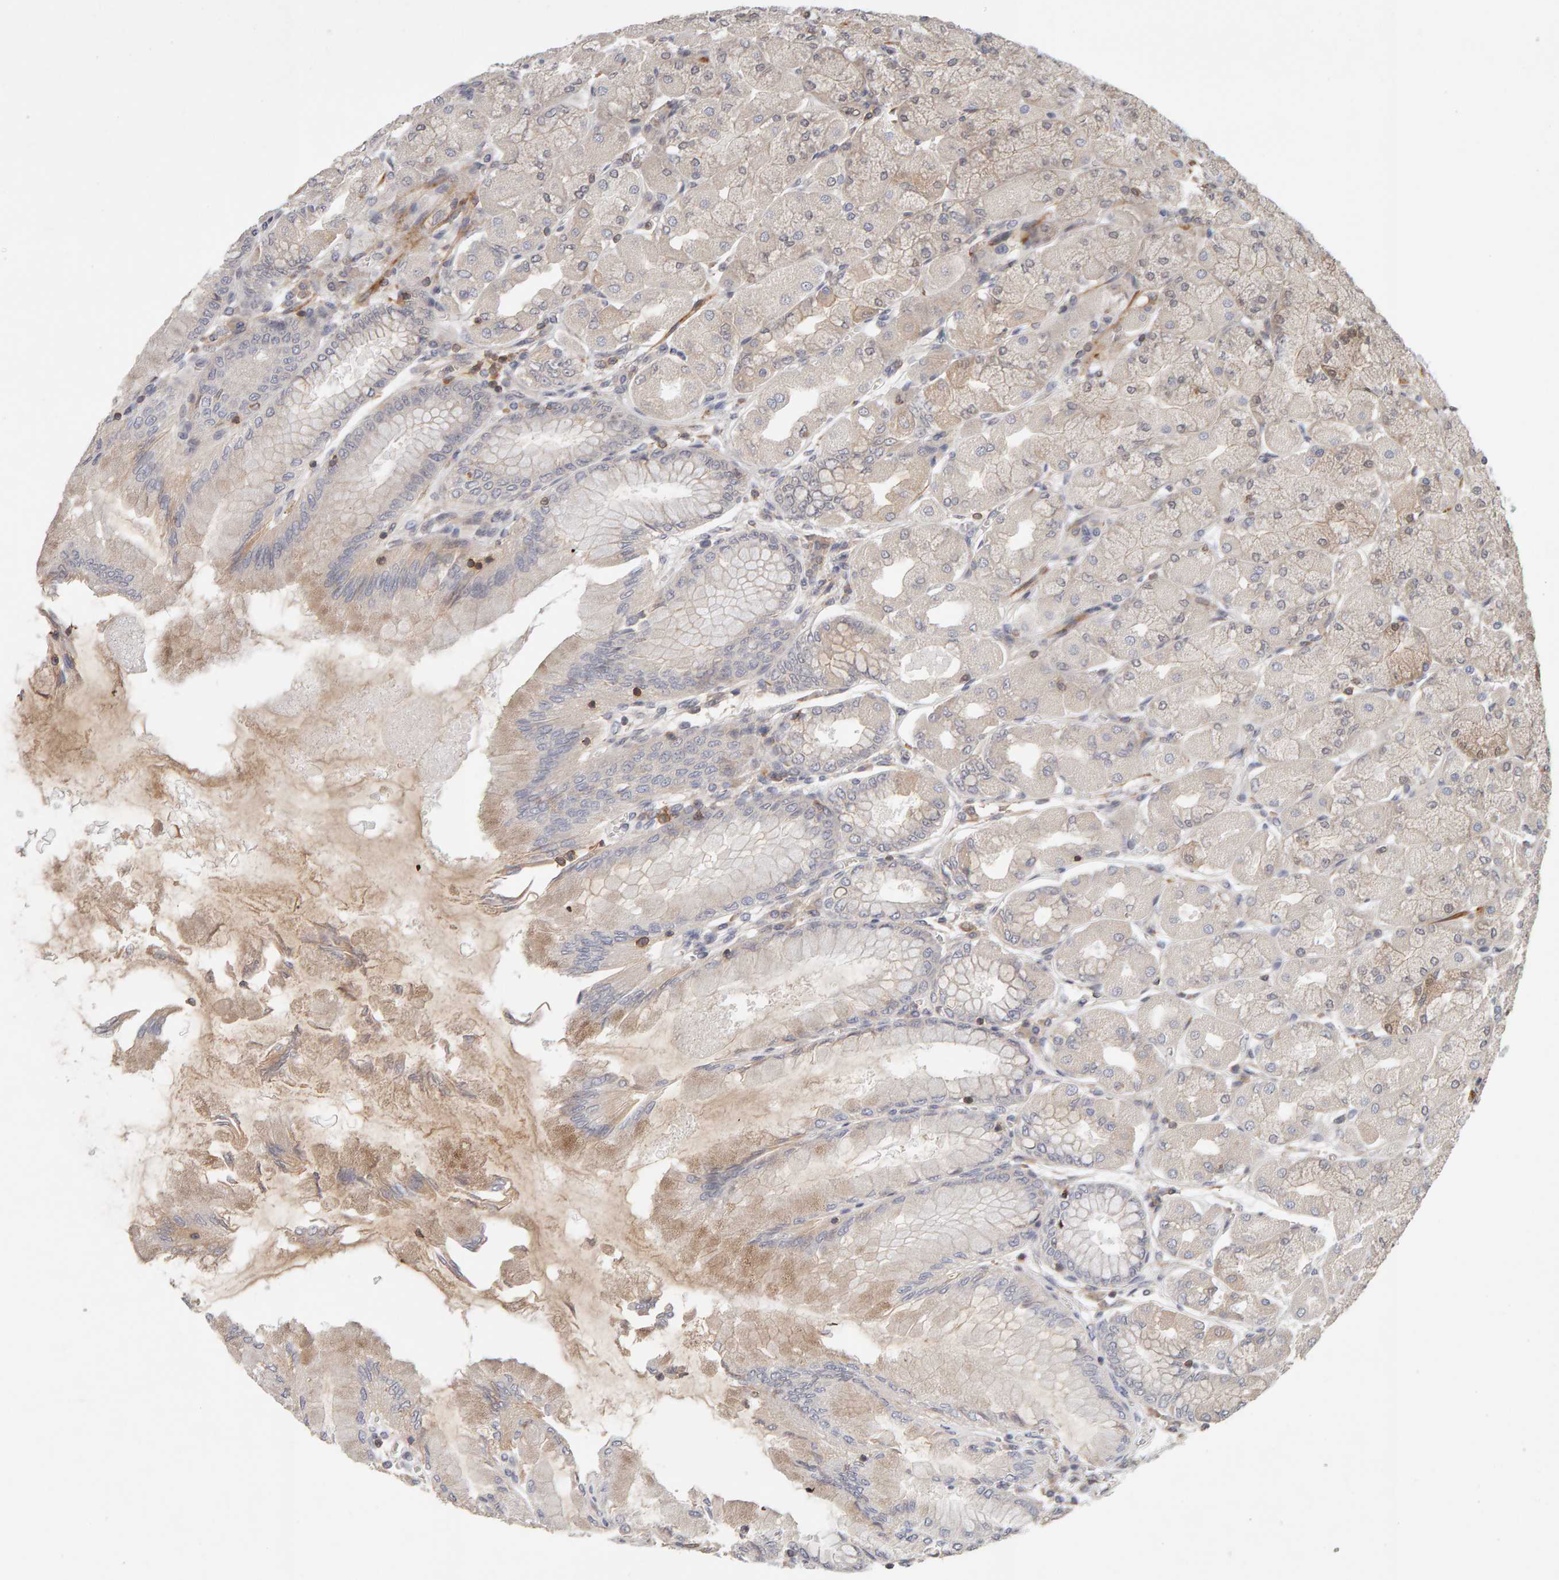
{"staining": {"intensity": "weak", "quantity": ">75%", "location": "cytoplasmic/membranous"}, "tissue": "stomach", "cell_type": "Glandular cells", "image_type": "normal", "snomed": [{"axis": "morphology", "description": "Normal tissue, NOS"}, {"axis": "topography", "description": "Stomach, upper"}], "caption": "IHC staining of benign stomach, which shows low levels of weak cytoplasmic/membranous positivity in about >75% of glandular cells indicating weak cytoplasmic/membranous protein positivity. The staining was performed using DAB (brown) for protein detection and nuclei were counterstained in hematoxylin (blue).", "gene": "NUDCD1", "patient": {"sex": "female", "age": 56}}